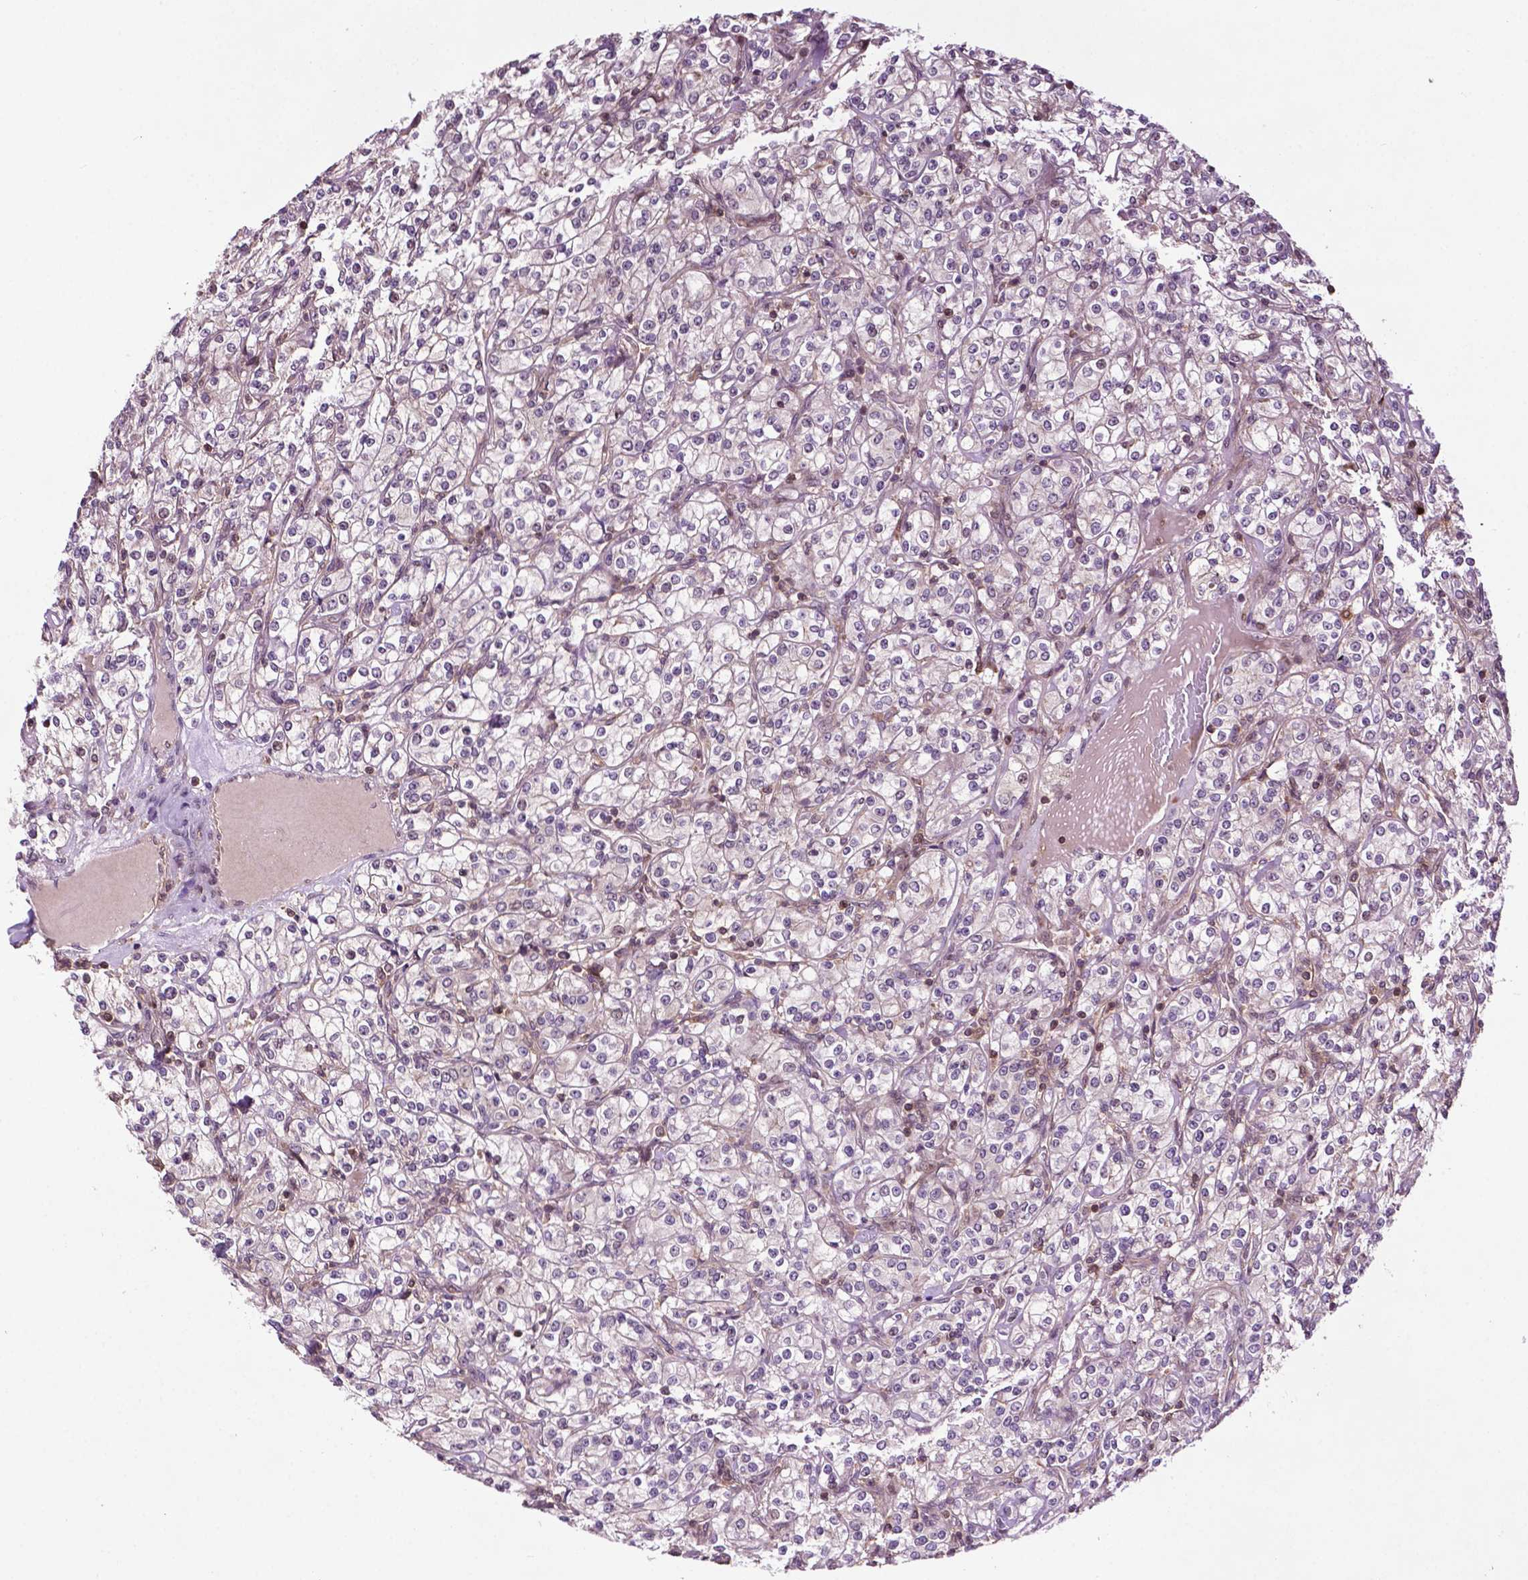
{"staining": {"intensity": "negative", "quantity": "none", "location": "none"}, "tissue": "renal cancer", "cell_type": "Tumor cells", "image_type": "cancer", "snomed": [{"axis": "morphology", "description": "Adenocarcinoma, NOS"}, {"axis": "topography", "description": "Kidney"}], "caption": "This is an IHC photomicrograph of renal adenocarcinoma. There is no positivity in tumor cells.", "gene": "TMX2", "patient": {"sex": "male", "age": 77}}